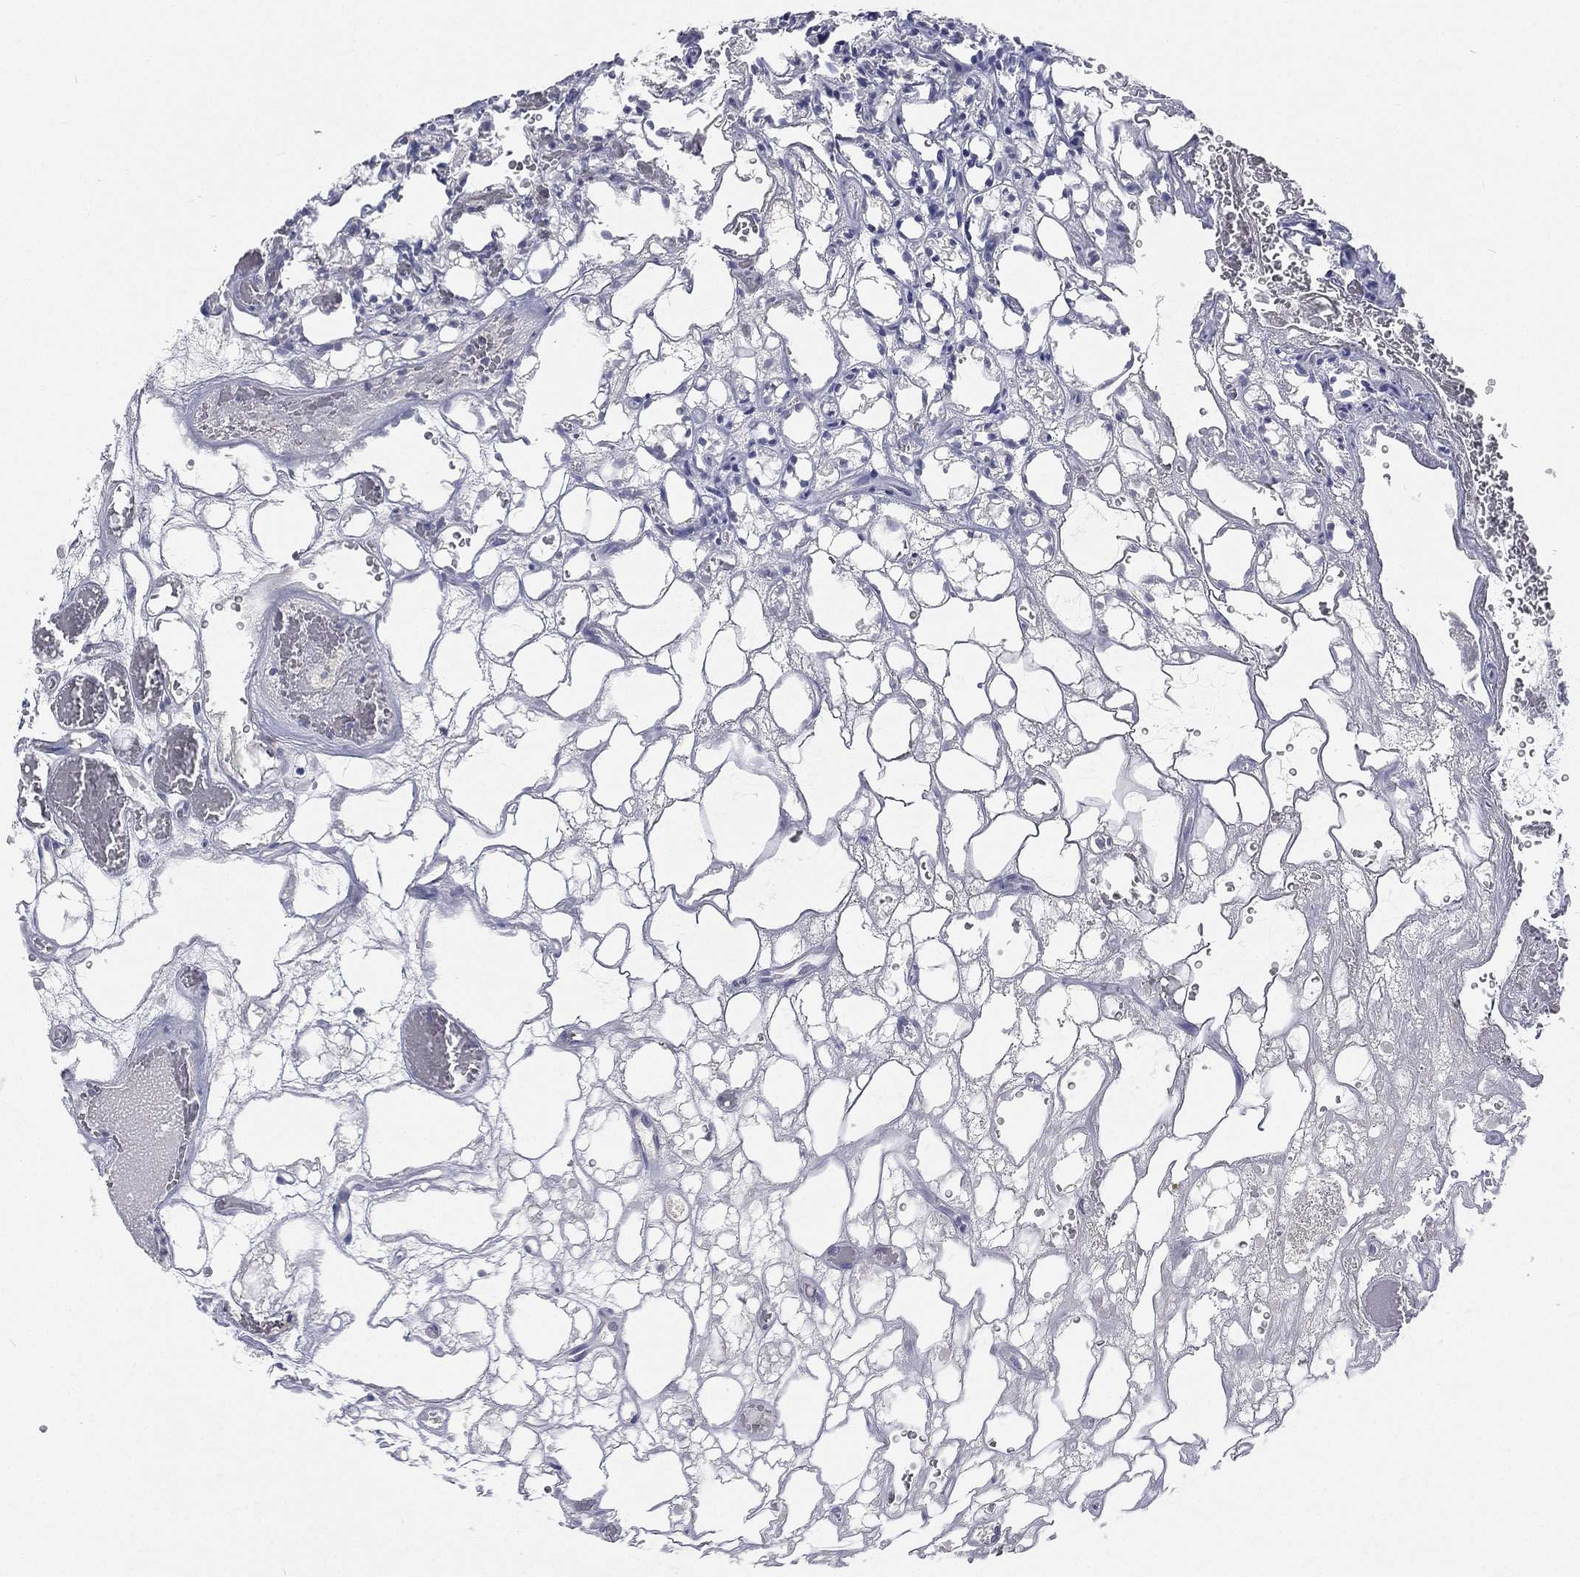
{"staining": {"intensity": "negative", "quantity": "none", "location": "none"}, "tissue": "renal cancer", "cell_type": "Tumor cells", "image_type": "cancer", "snomed": [{"axis": "morphology", "description": "Adenocarcinoma, NOS"}, {"axis": "topography", "description": "Kidney"}], "caption": "Image shows no protein positivity in tumor cells of adenocarcinoma (renal) tissue. The staining was performed using DAB to visualize the protein expression in brown, while the nuclei were stained in blue with hematoxylin (Magnification: 20x).", "gene": "CD3D", "patient": {"sex": "female", "age": 69}}